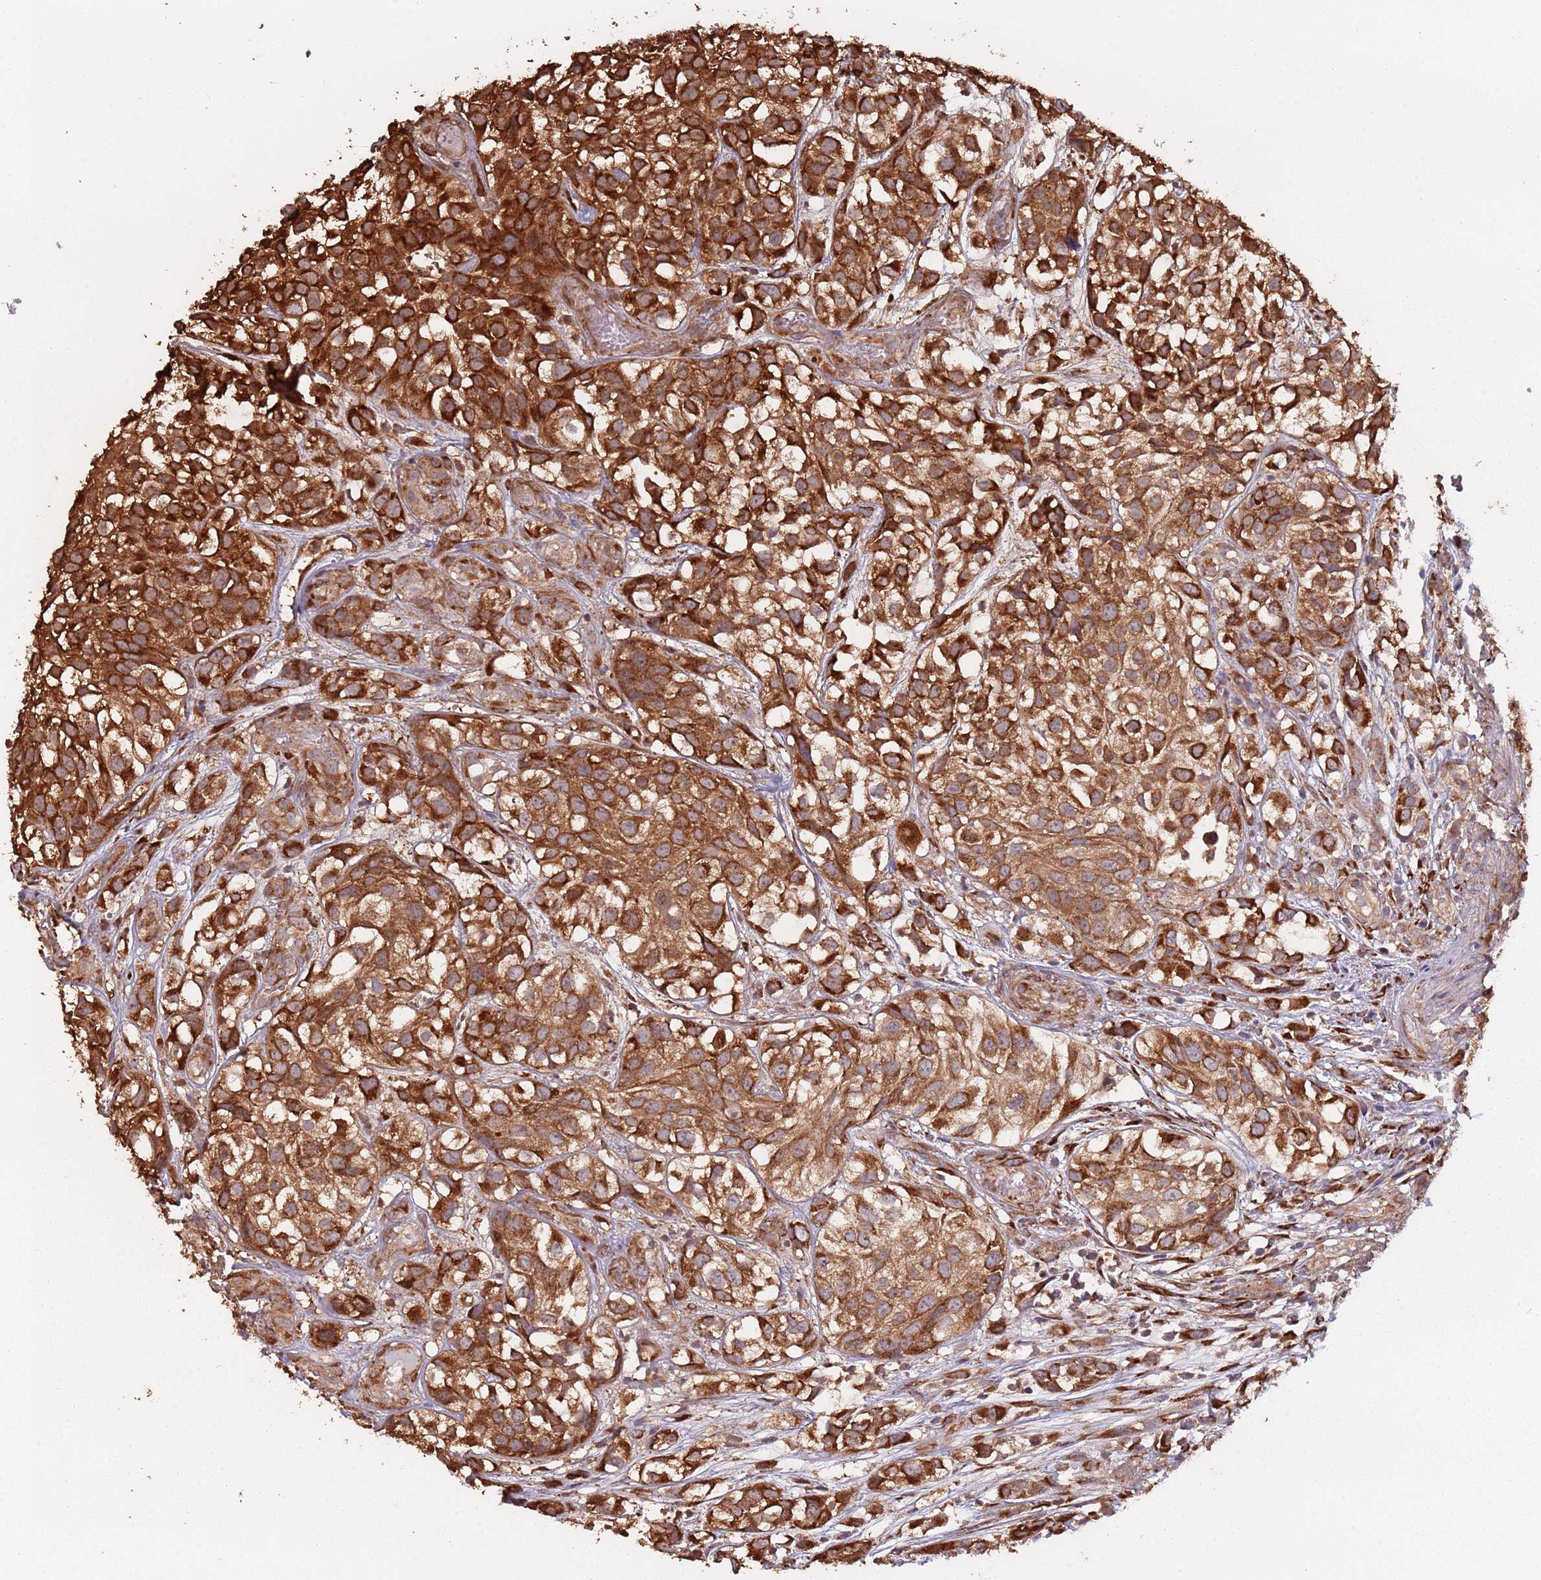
{"staining": {"intensity": "strong", "quantity": ">75%", "location": "cytoplasmic/membranous"}, "tissue": "urothelial cancer", "cell_type": "Tumor cells", "image_type": "cancer", "snomed": [{"axis": "morphology", "description": "Urothelial carcinoma, High grade"}, {"axis": "topography", "description": "Urinary bladder"}], "caption": "Immunohistochemistry of human urothelial carcinoma (high-grade) displays high levels of strong cytoplasmic/membranous expression in about >75% of tumor cells.", "gene": "COG4", "patient": {"sex": "male", "age": 56}}